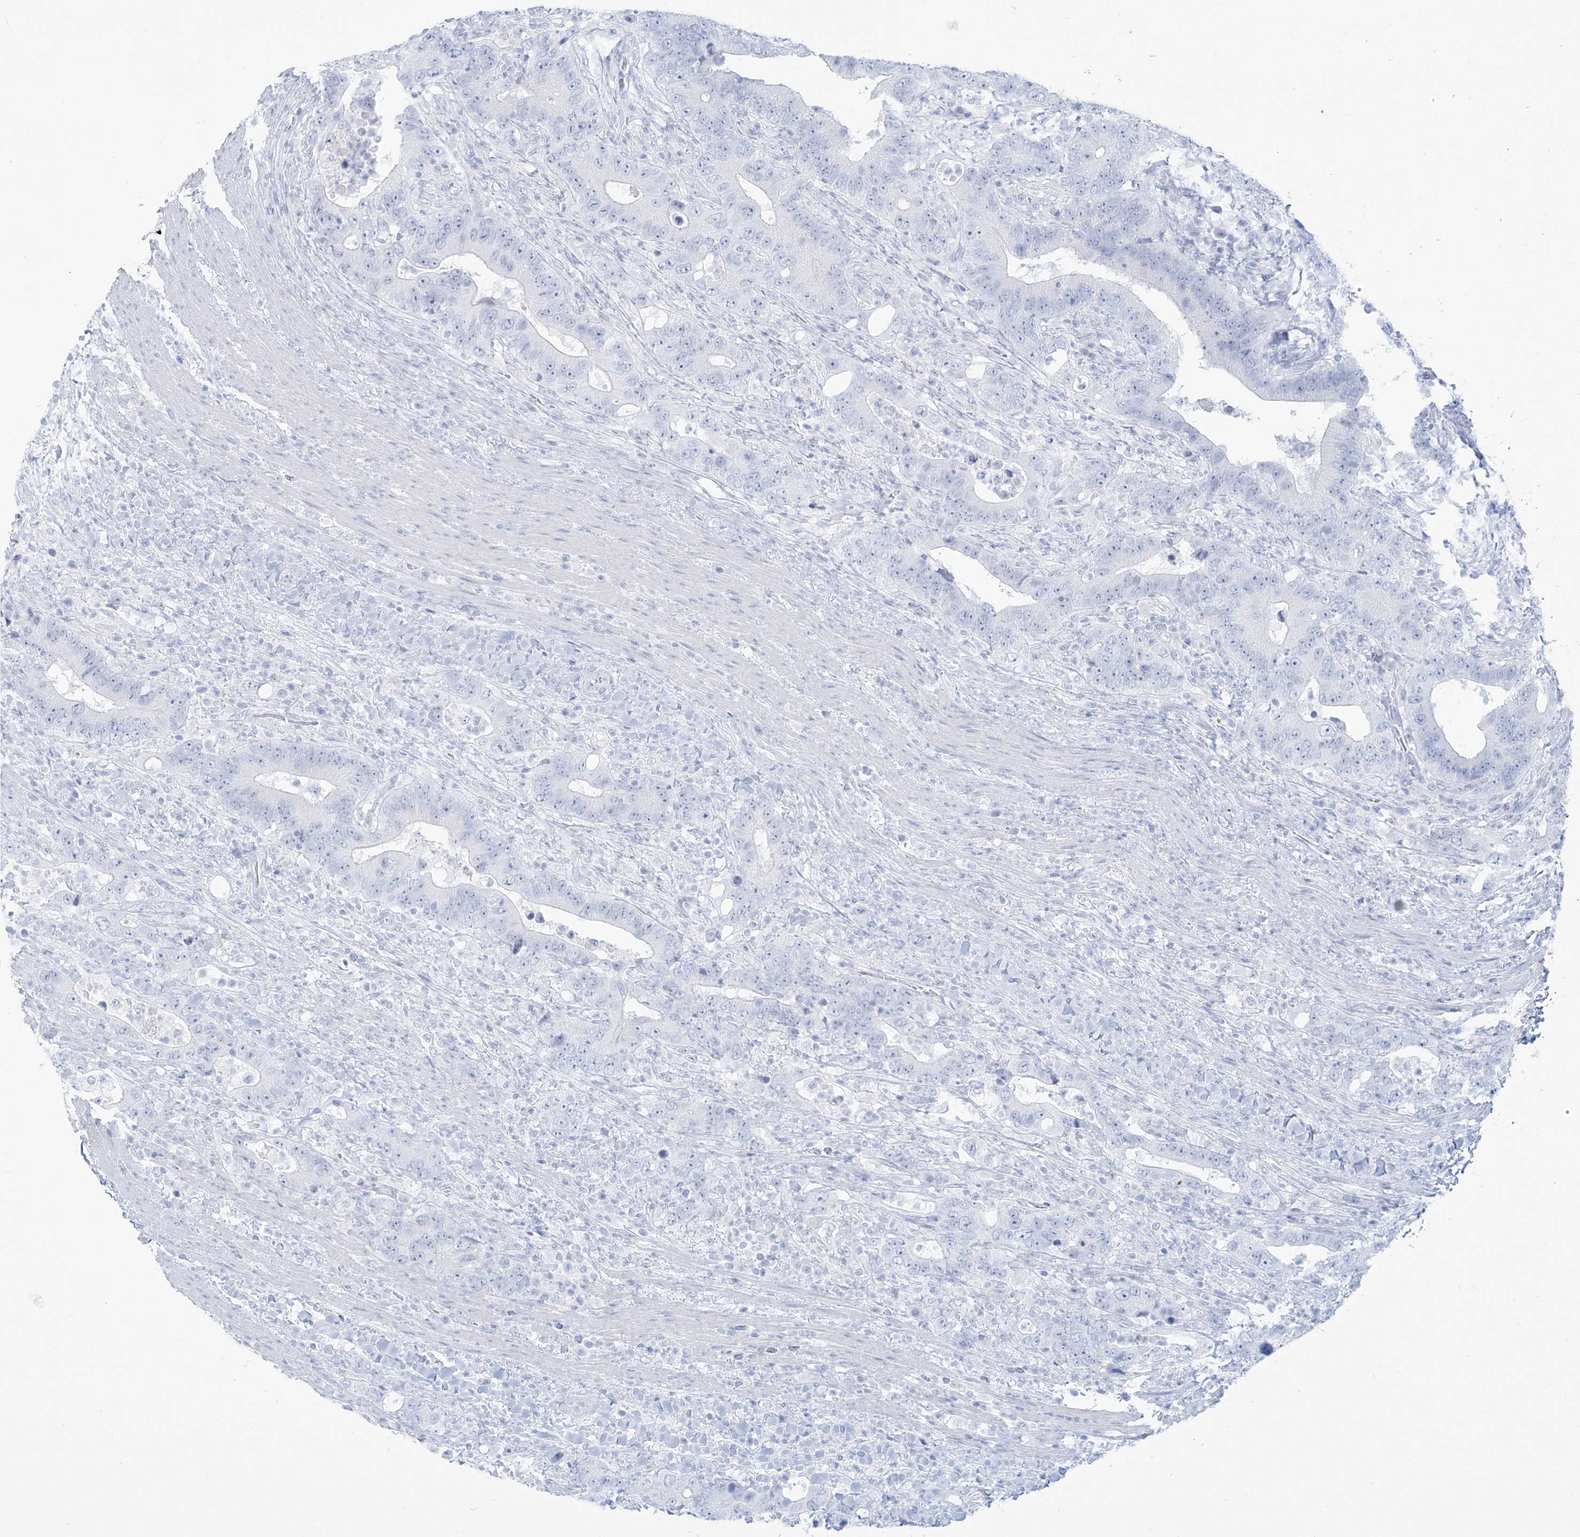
{"staining": {"intensity": "negative", "quantity": "none", "location": "none"}, "tissue": "colorectal cancer", "cell_type": "Tumor cells", "image_type": "cancer", "snomed": [{"axis": "morphology", "description": "Adenocarcinoma, NOS"}, {"axis": "topography", "description": "Colon"}], "caption": "Image shows no protein expression in tumor cells of colorectal cancer tissue.", "gene": "AGXT", "patient": {"sex": "female", "age": 75}}